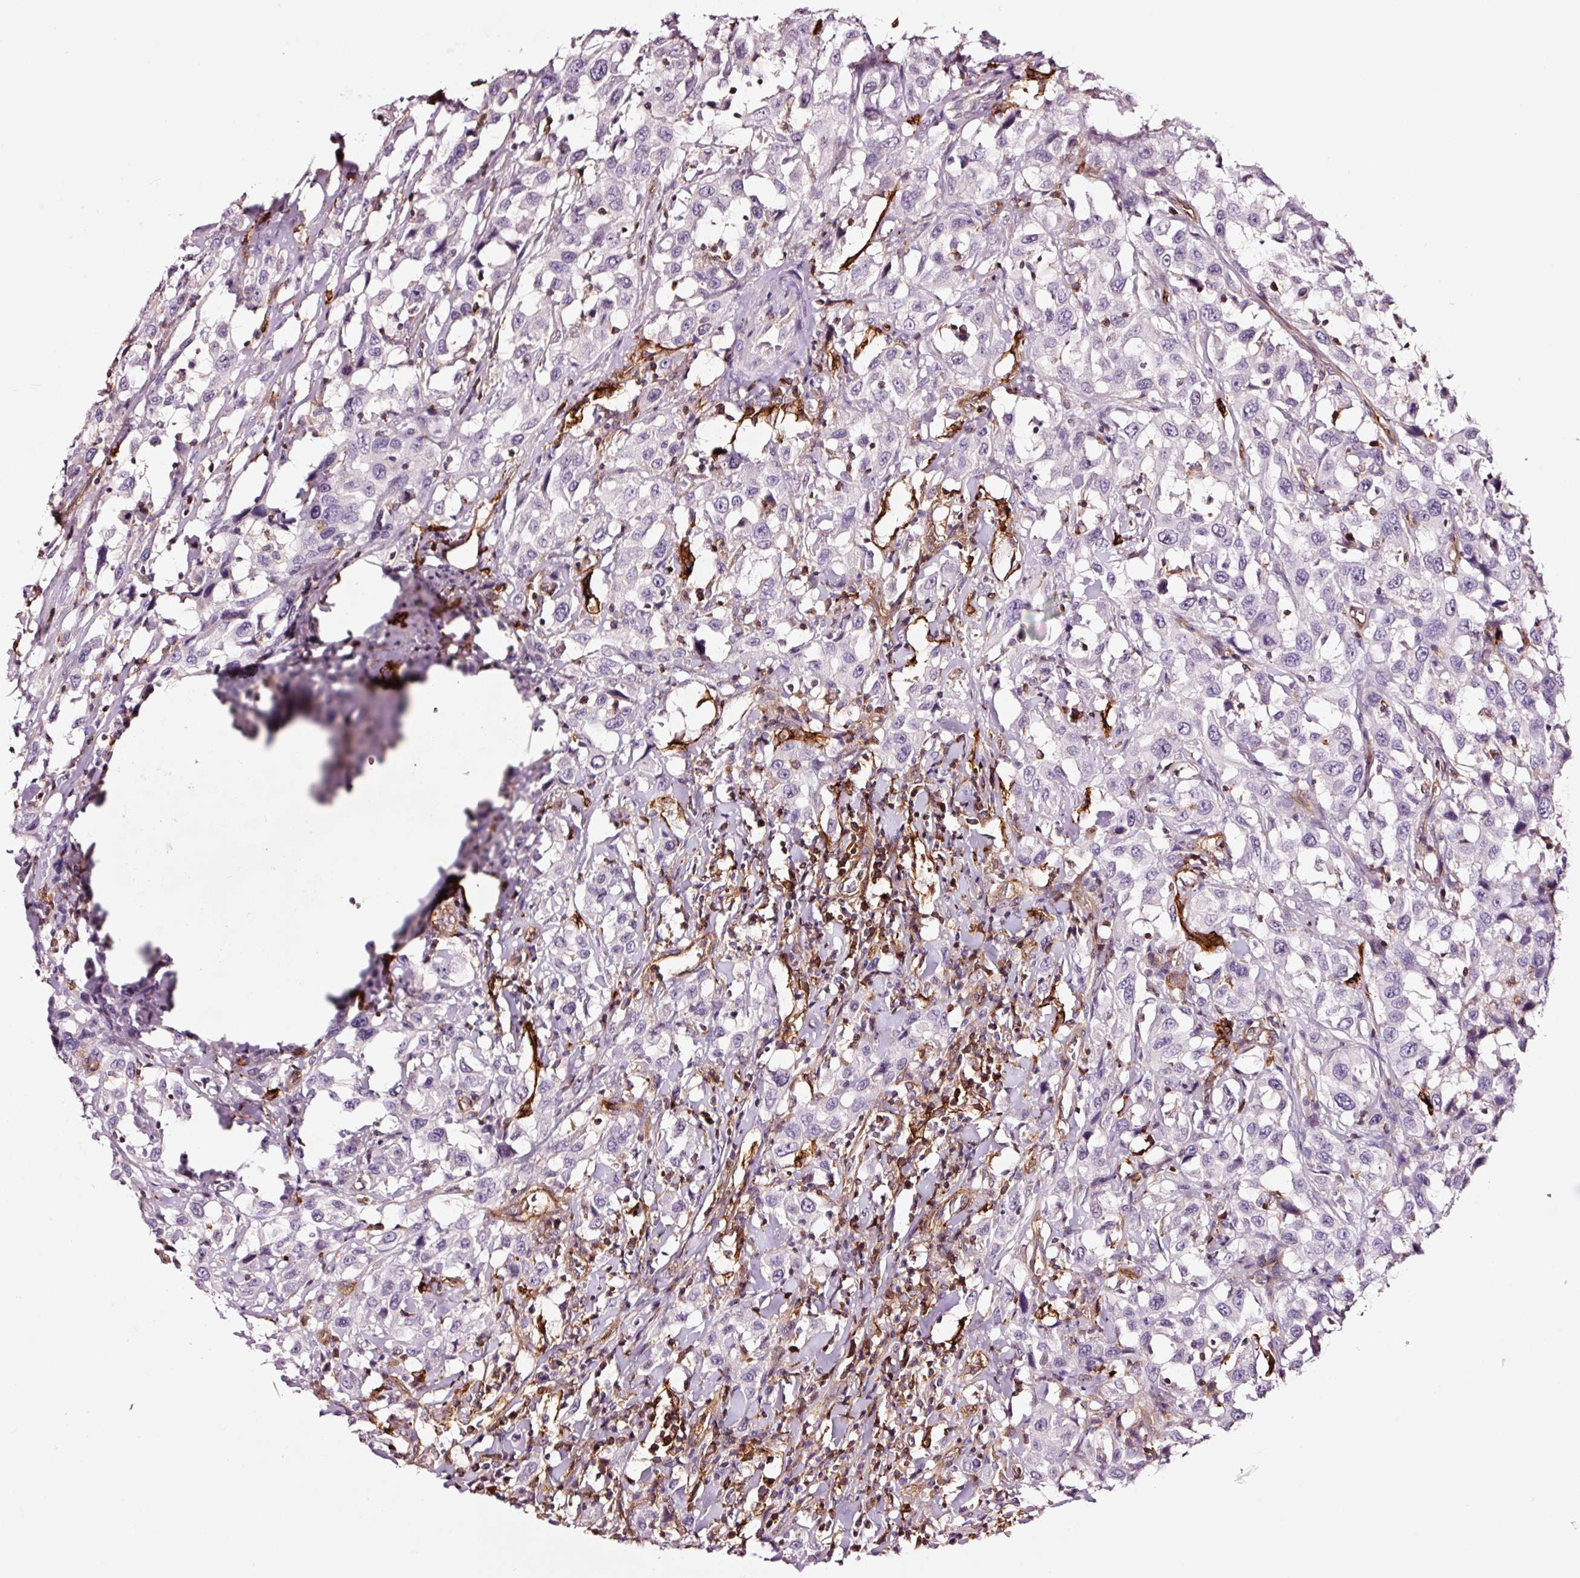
{"staining": {"intensity": "negative", "quantity": "none", "location": "none"}, "tissue": "urothelial cancer", "cell_type": "Tumor cells", "image_type": "cancer", "snomed": [{"axis": "morphology", "description": "Urothelial carcinoma, High grade"}, {"axis": "topography", "description": "Urinary bladder"}], "caption": "Tumor cells are negative for brown protein staining in high-grade urothelial carcinoma. The staining is performed using DAB brown chromogen with nuclei counter-stained in using hematoxylin.", "gene": "ADD3", "patient": {"sex": "male", "age": 61}}